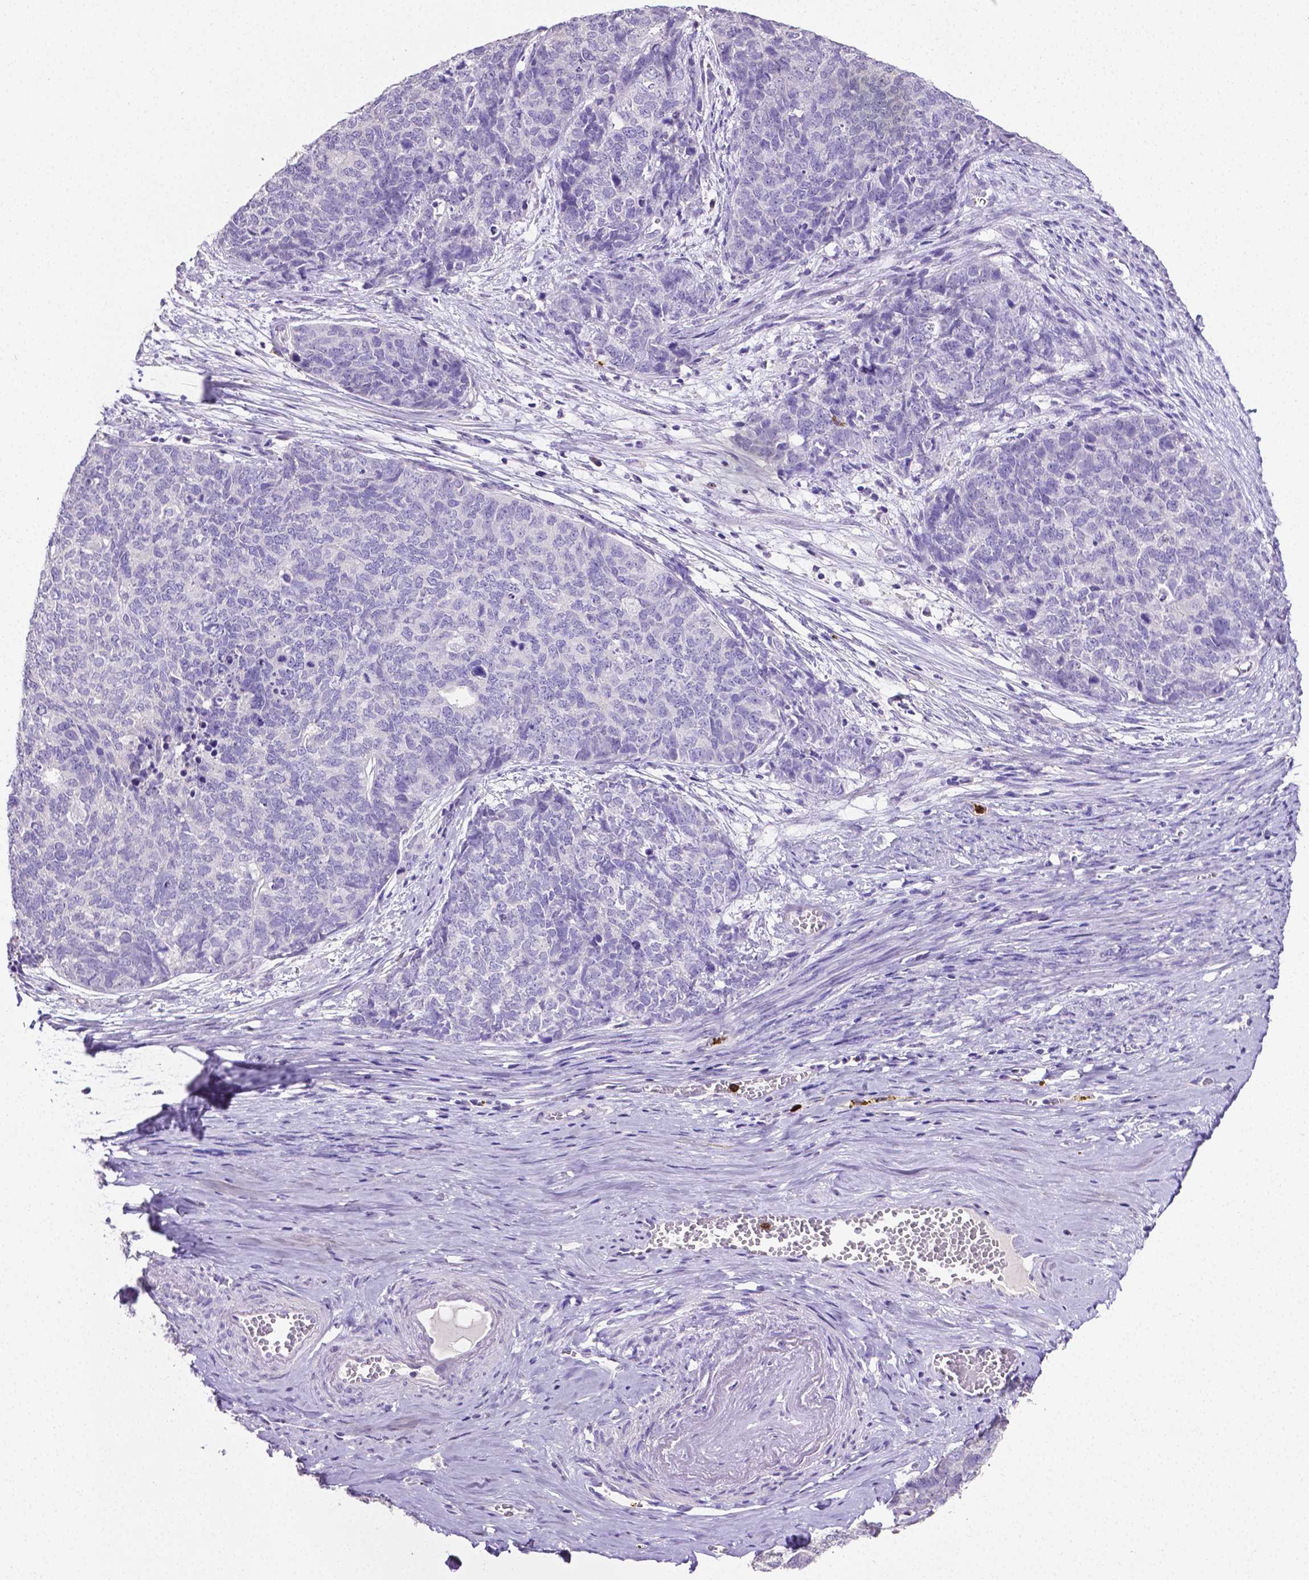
{"staining": {"intensity": "negative", "quantity": "none", "location": "none"}, "tissue": "cervical cancer", "cell_type": "Tumor cells", "image_type": "cancer", "snomed": [{"axis": "morphology", "description": "Squamous cell carcinoma, NOS"}, {"axis": "topography", "description": "Cervix"}], "caption": "A high-resolution image shows immunohistochemistry (IHC) staining of cervical cancer, which displays no significant expression in tumor cells.", "gene": "MMP9", "patient": {"sex": "female", "age": 63}}